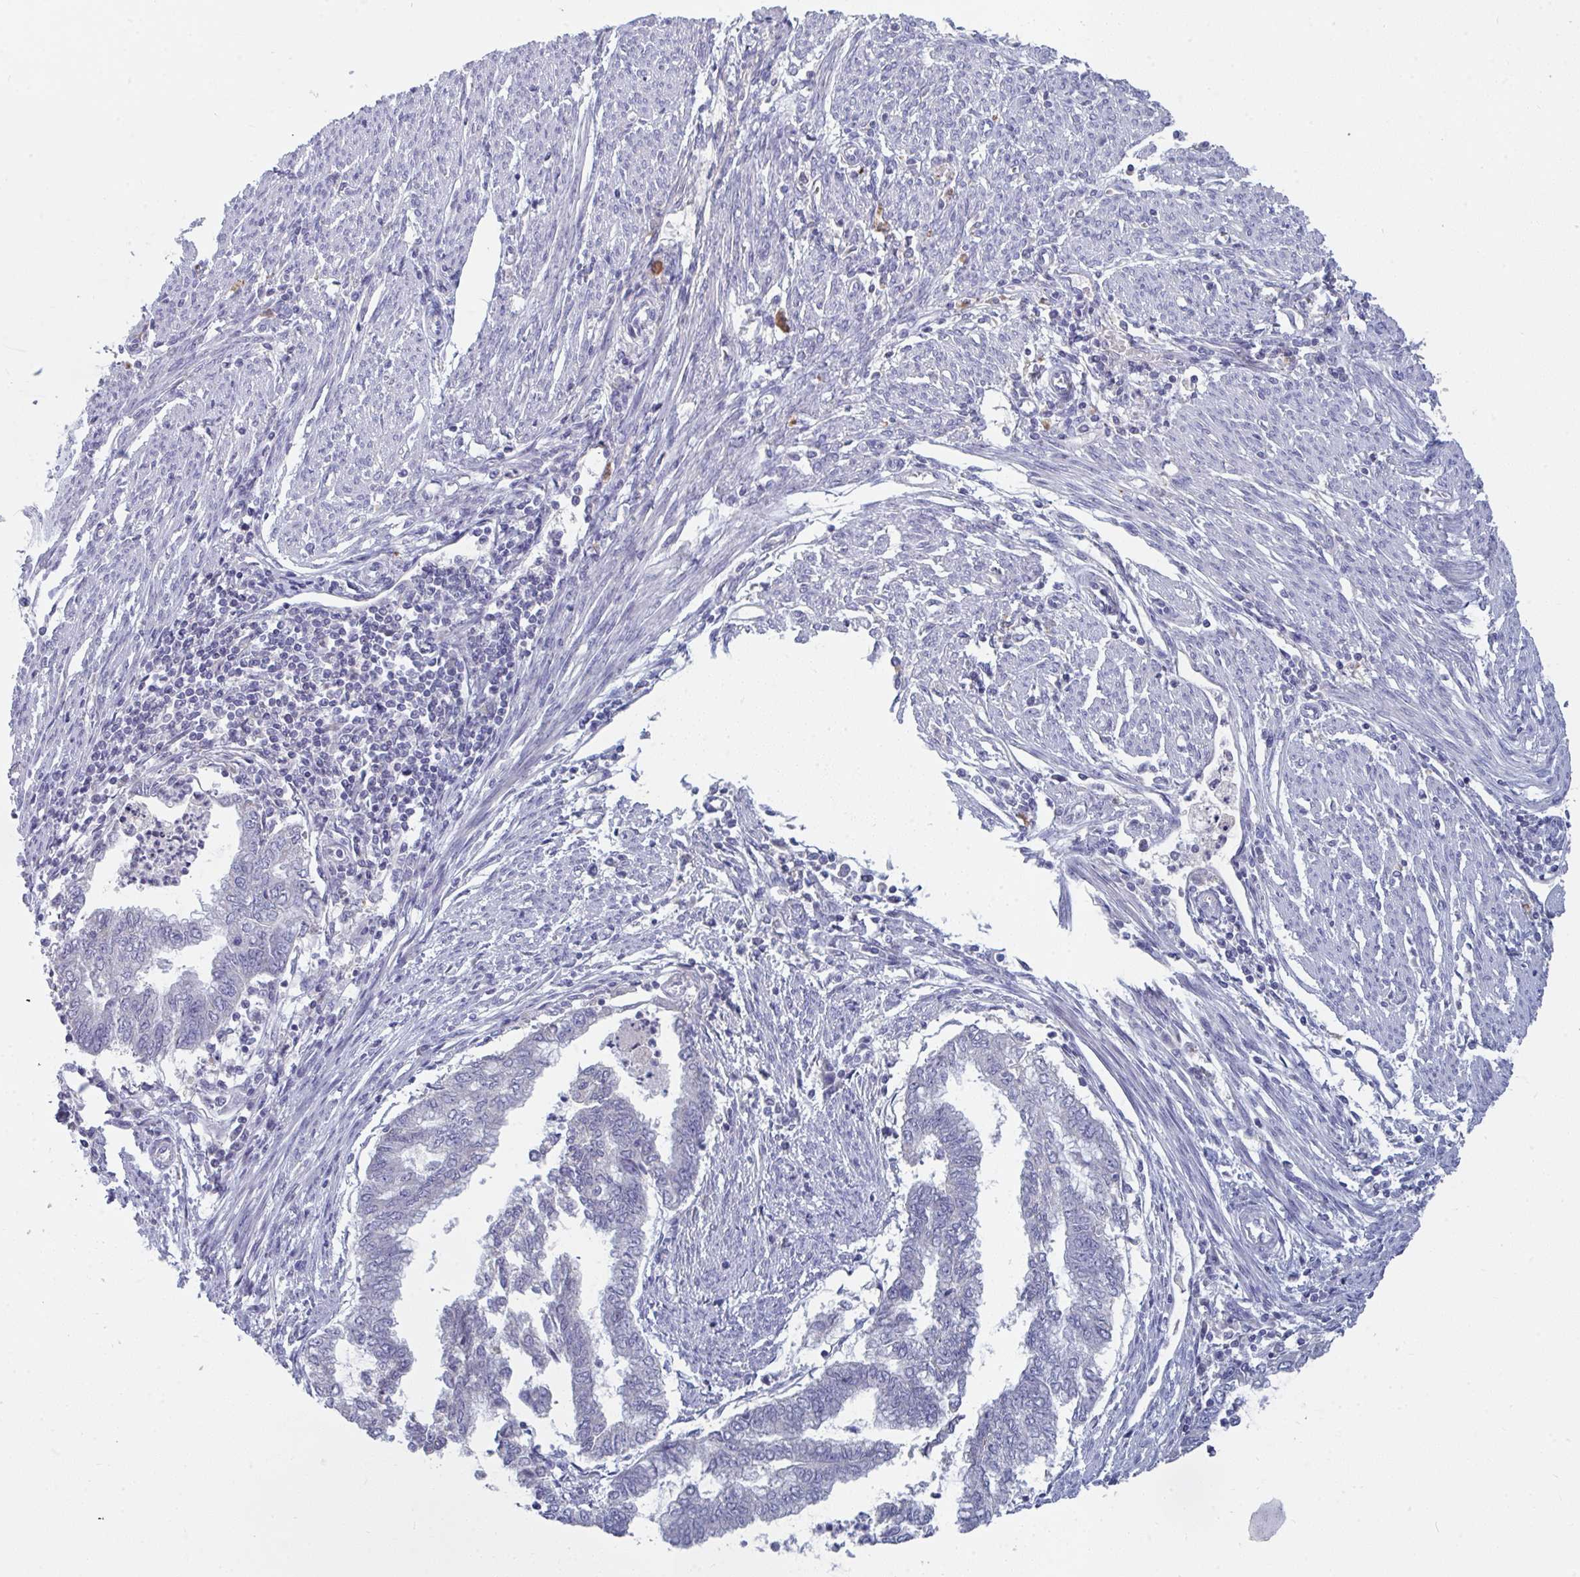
{"staining": {"intensity": "negative", "quantity": "none", "location": "none"}, "tissue": "endometrial cancer", "cell_type": "Tumor cells", "image_type": "cancer", "snomed": [{"axis": "morphology", "description": "Adenocarcinoma, NOS"}, {"axis": "topography", "description": "Endometrium"}], "caption": "Endometrial adenocarcinoma was stained to show a protein in brown. There is no significant staining in tumor cells.", "gene": "HGFAC", "patient": {"sex": "female", "age": 79}}